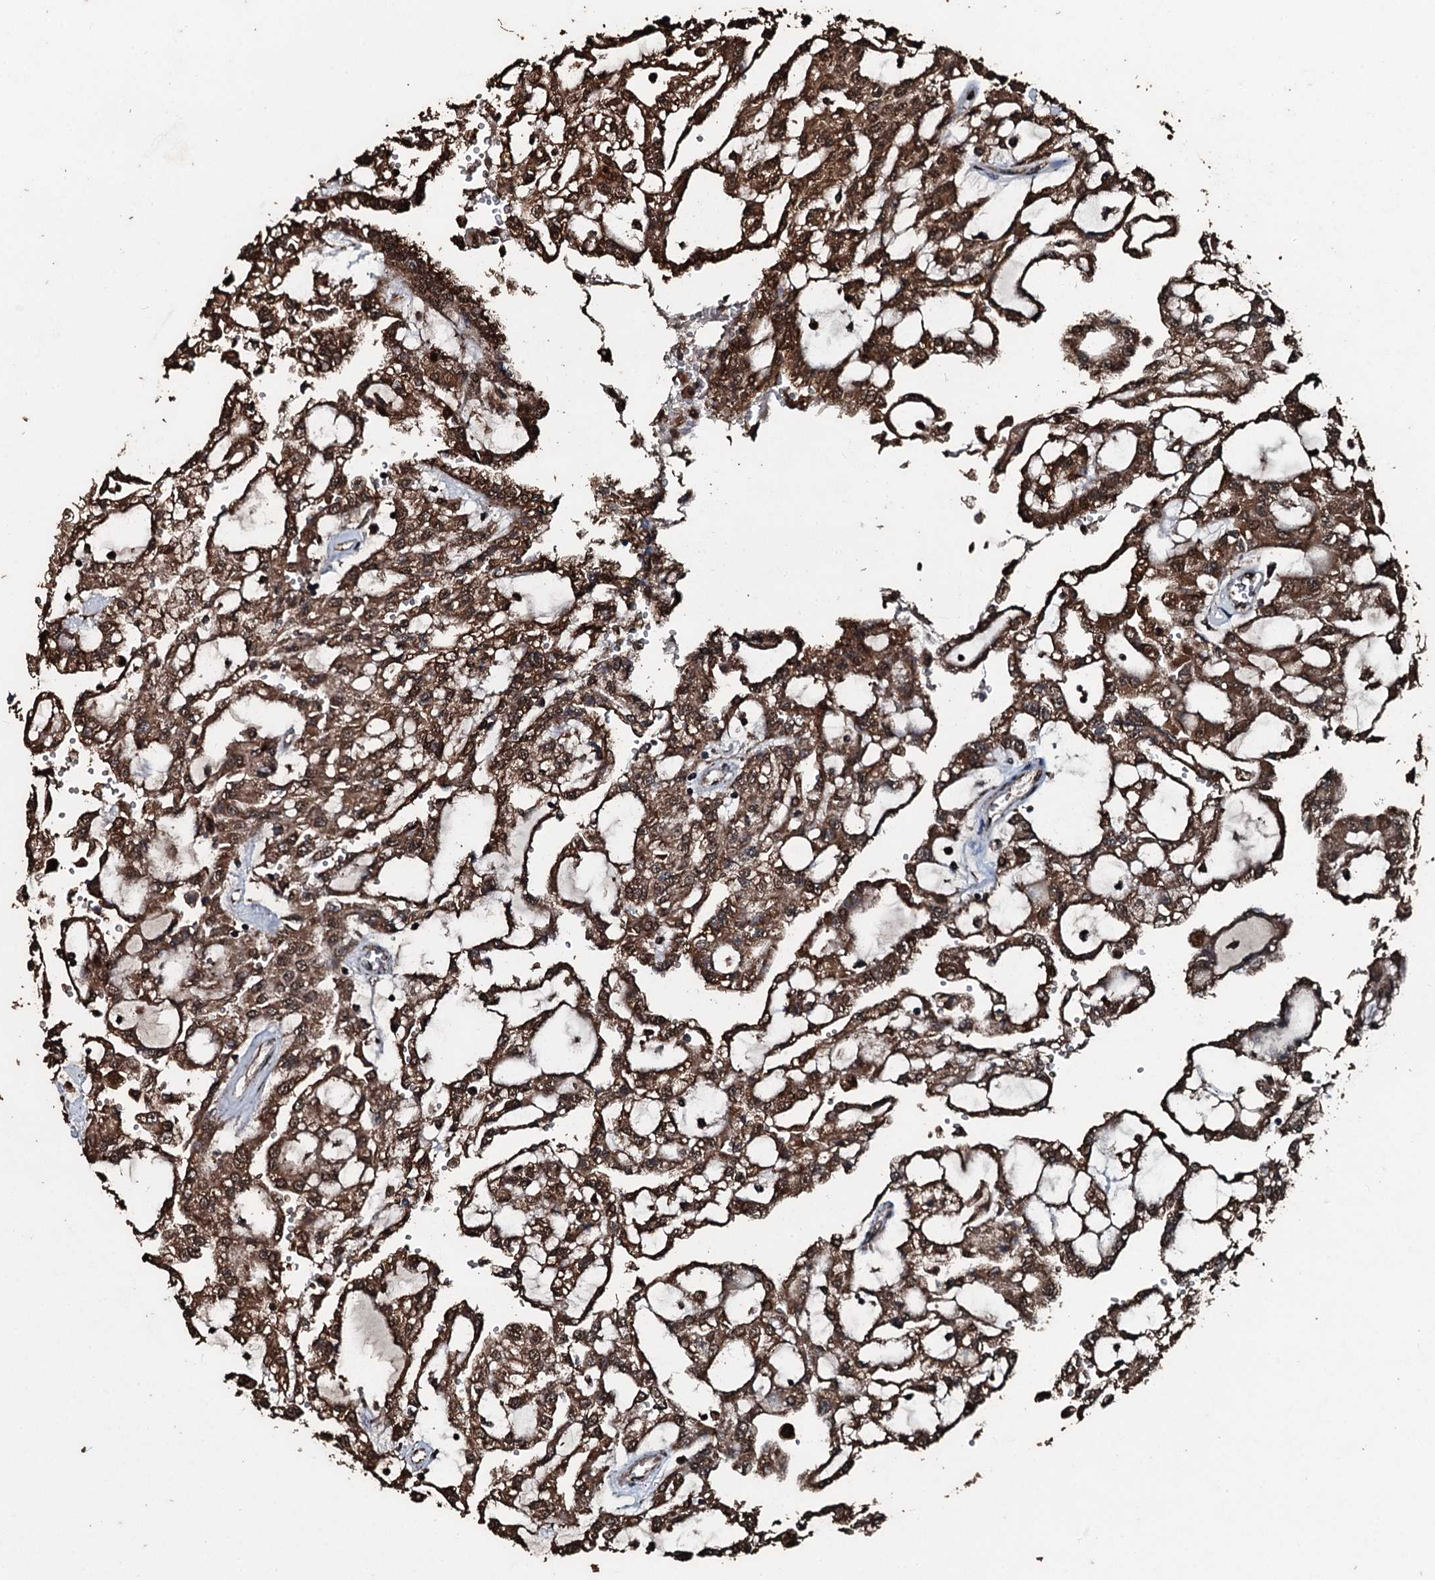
{"staining": {"intensity": "moderate", "quantity": ">75%", "location": "cytoplasmic/membranous,nuclear"}, "tissue": "renal cancer", "cell_type": "Tumor cells", "image_type": "cancer", "snomed": [{"axis": "morphology", "description": "Adenocarcinoma, NOS"}, {"axis": "topography", "description": "Kidney"}], "caption": "Renal cancer was stained to show a protein in brown. There is medium levels of moderate cytoplasmic/membranous and nuclear staining in approximately >75% of tumor cells.", "gene": "FAAP24", "patient": {"sex": "male", "age": 63}}